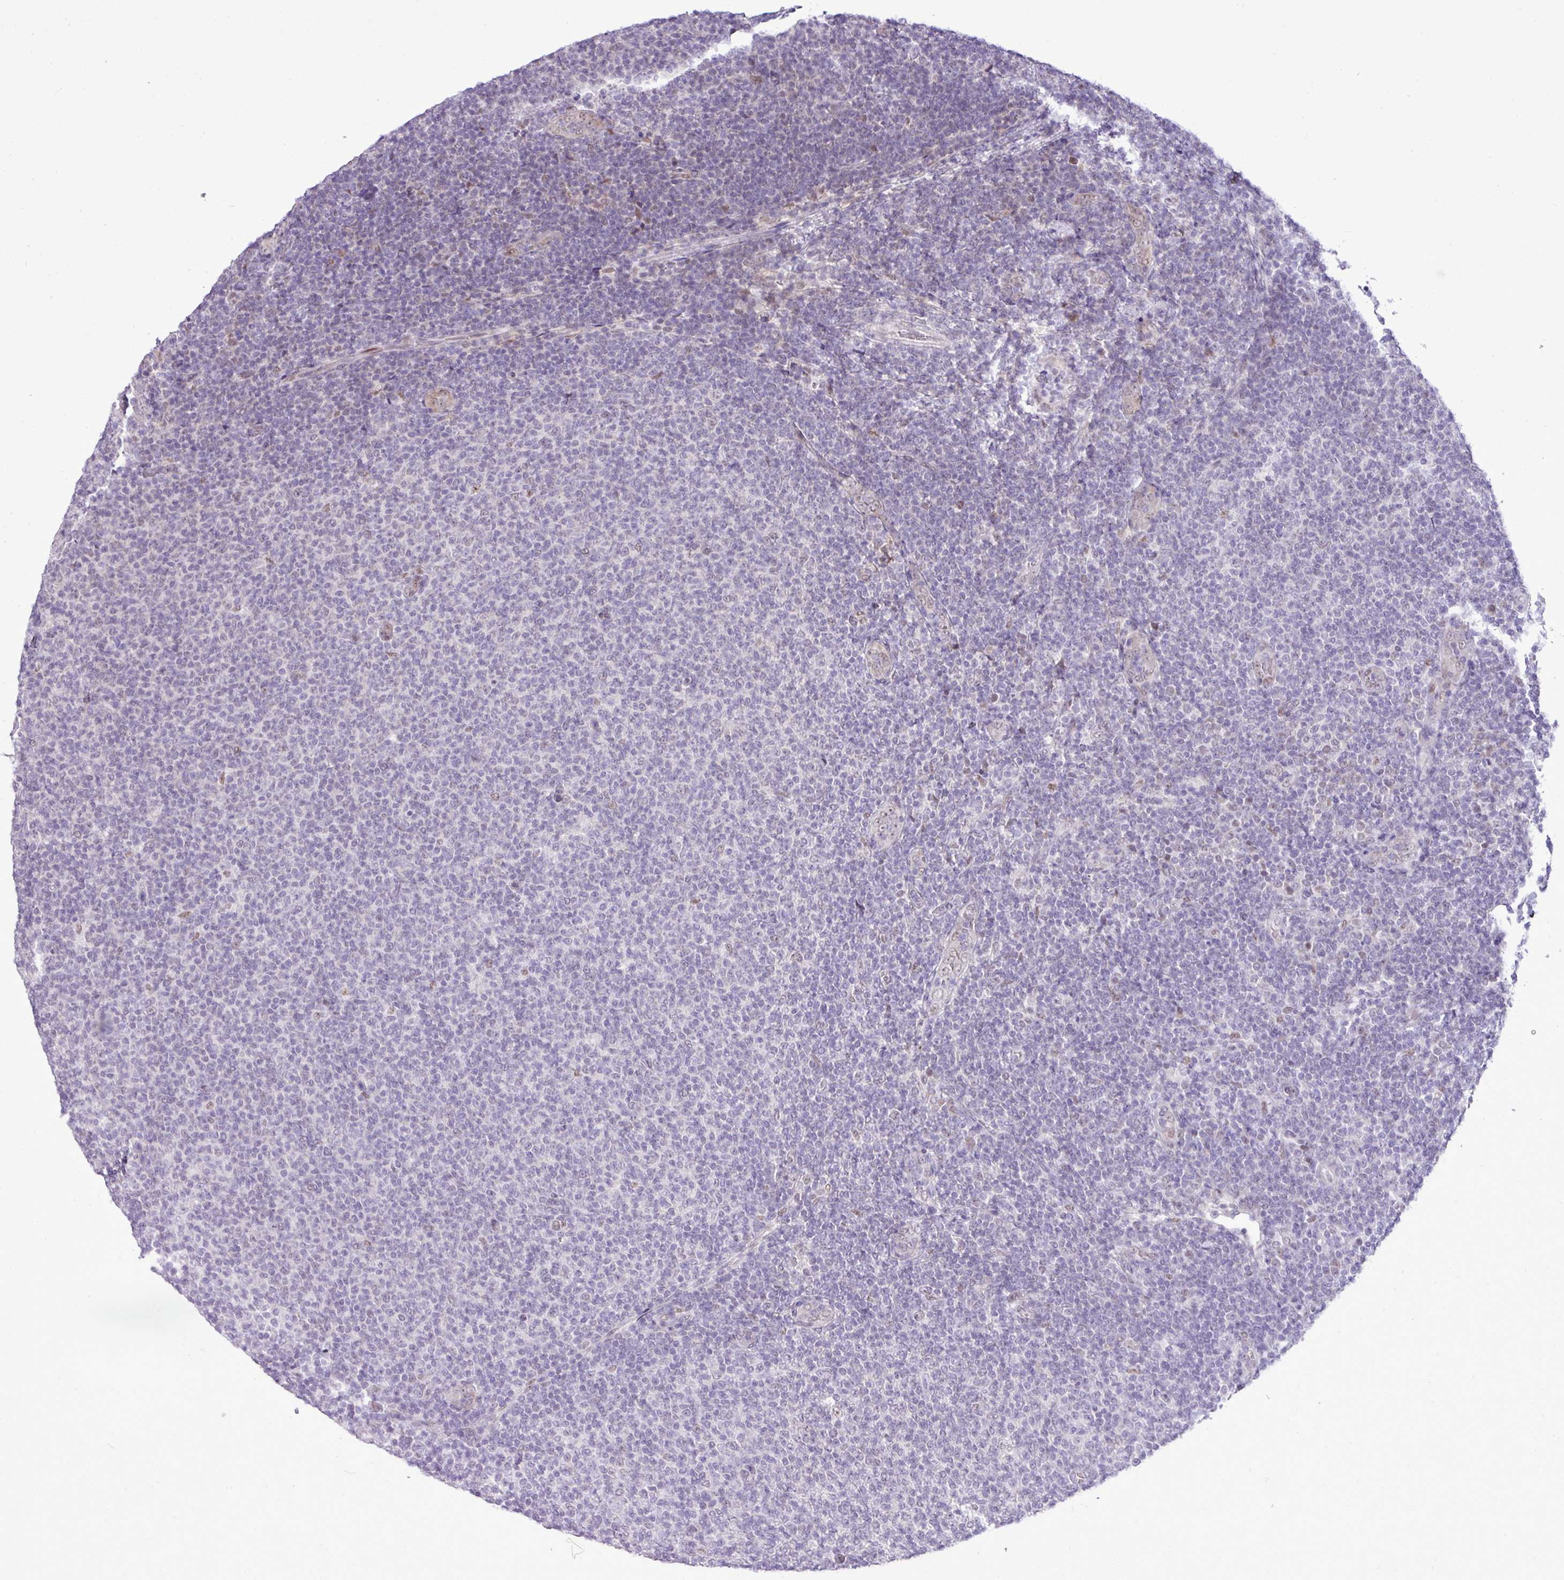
{"staining": {"intensity": "negative", "quantity": "none", "location": "none"}, "tissue": "lymphoma", "cell_type": "Tumor cells", "image_type": "cancer", "snomed": [{"axis": "morphology", "description": "Malignant lymphoma, non-Hodgkin's type, Low grade"}, {"axis": "topography", "description": "Lymph node"}], "caption": "There is no significant positivity in tumor cells of lymphoma.", "gene": "ELOA2", "patient": {"sex": "male", "age": 66}}